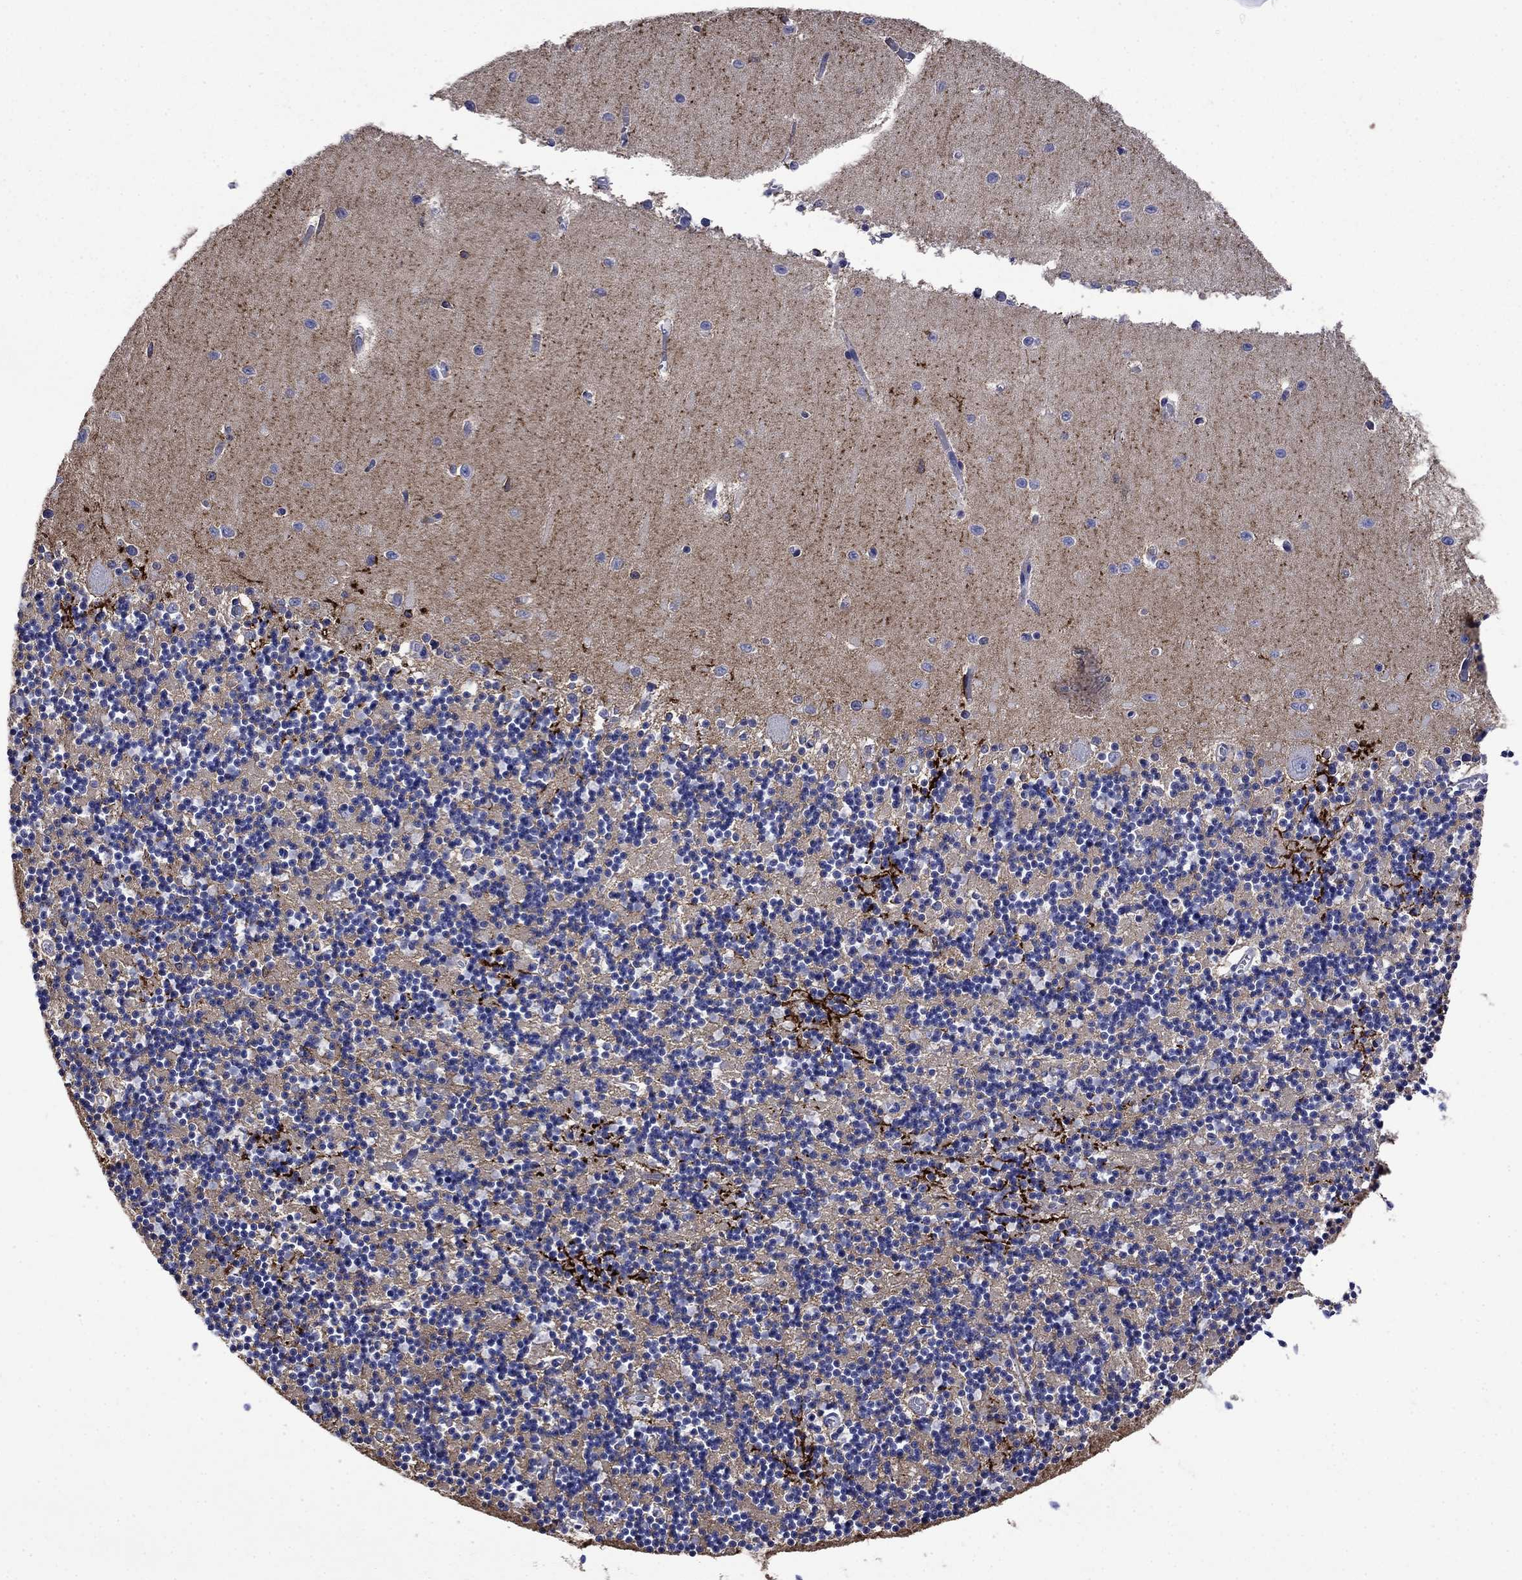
{"staining": {"intensity": "negative", "quantity": "none", "location": "none"}, "tissue": "cerebellum", "cell_type": "Cells in granular layer", "image_type": "normal", "snomed": [{"axis": "morphology", "description": "Normal tissue, NOS"}, {"axis": "topography", "description": "Cerebellum"}], "caption": "Immunohistochemistry of unremarkable human cerebellum demonstrates no staining in cells in granular layer.", "gene": "SLC1A2", "patient": {"sex": "female", "age": 64}}